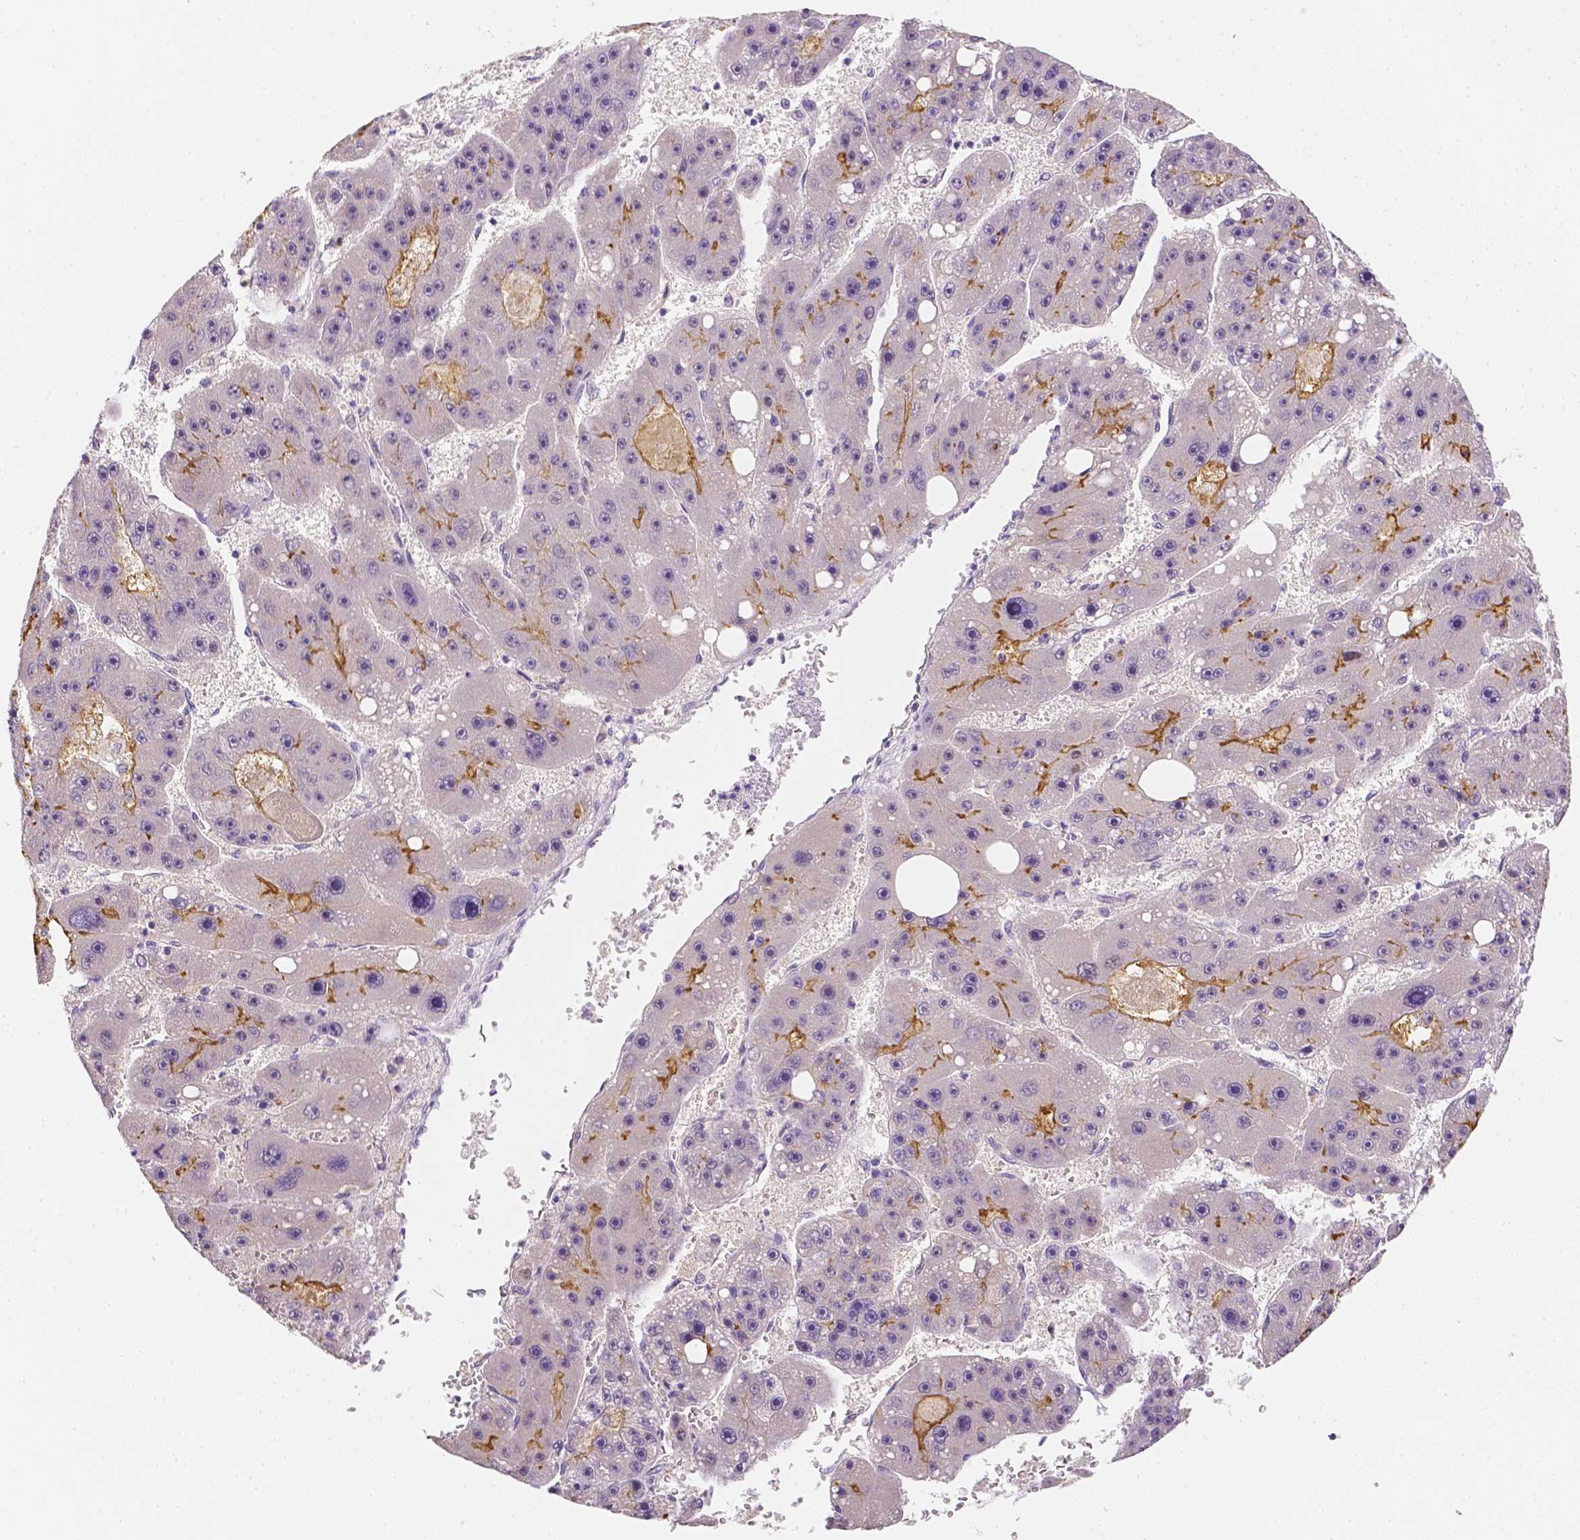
{"staining": {"intensity": "moderate", "quantity": "<25%", "location": "cytoplasmic/membranous"}, "tissue": "liver cancer", "cell_type": "Tumor cells", "image_type": "cancer", "snomed": [{"axis": "morphology", "description": "Carcinoma, Hepatocellular, NOS"}, {"axis": "topography", "description": "Liver"}], "caption": "A brown stain highlights moderate cytoplasmic/membranous positivity of a protein in human hepatocellular carcinoma (liver) tumor cells. Using DAB (brown) and hematoxylin (blue) stains, captured at high magnification using brightfield microscopy.", "gene": "C10orf67", "patient": {"sex": "female", "age": 61}}